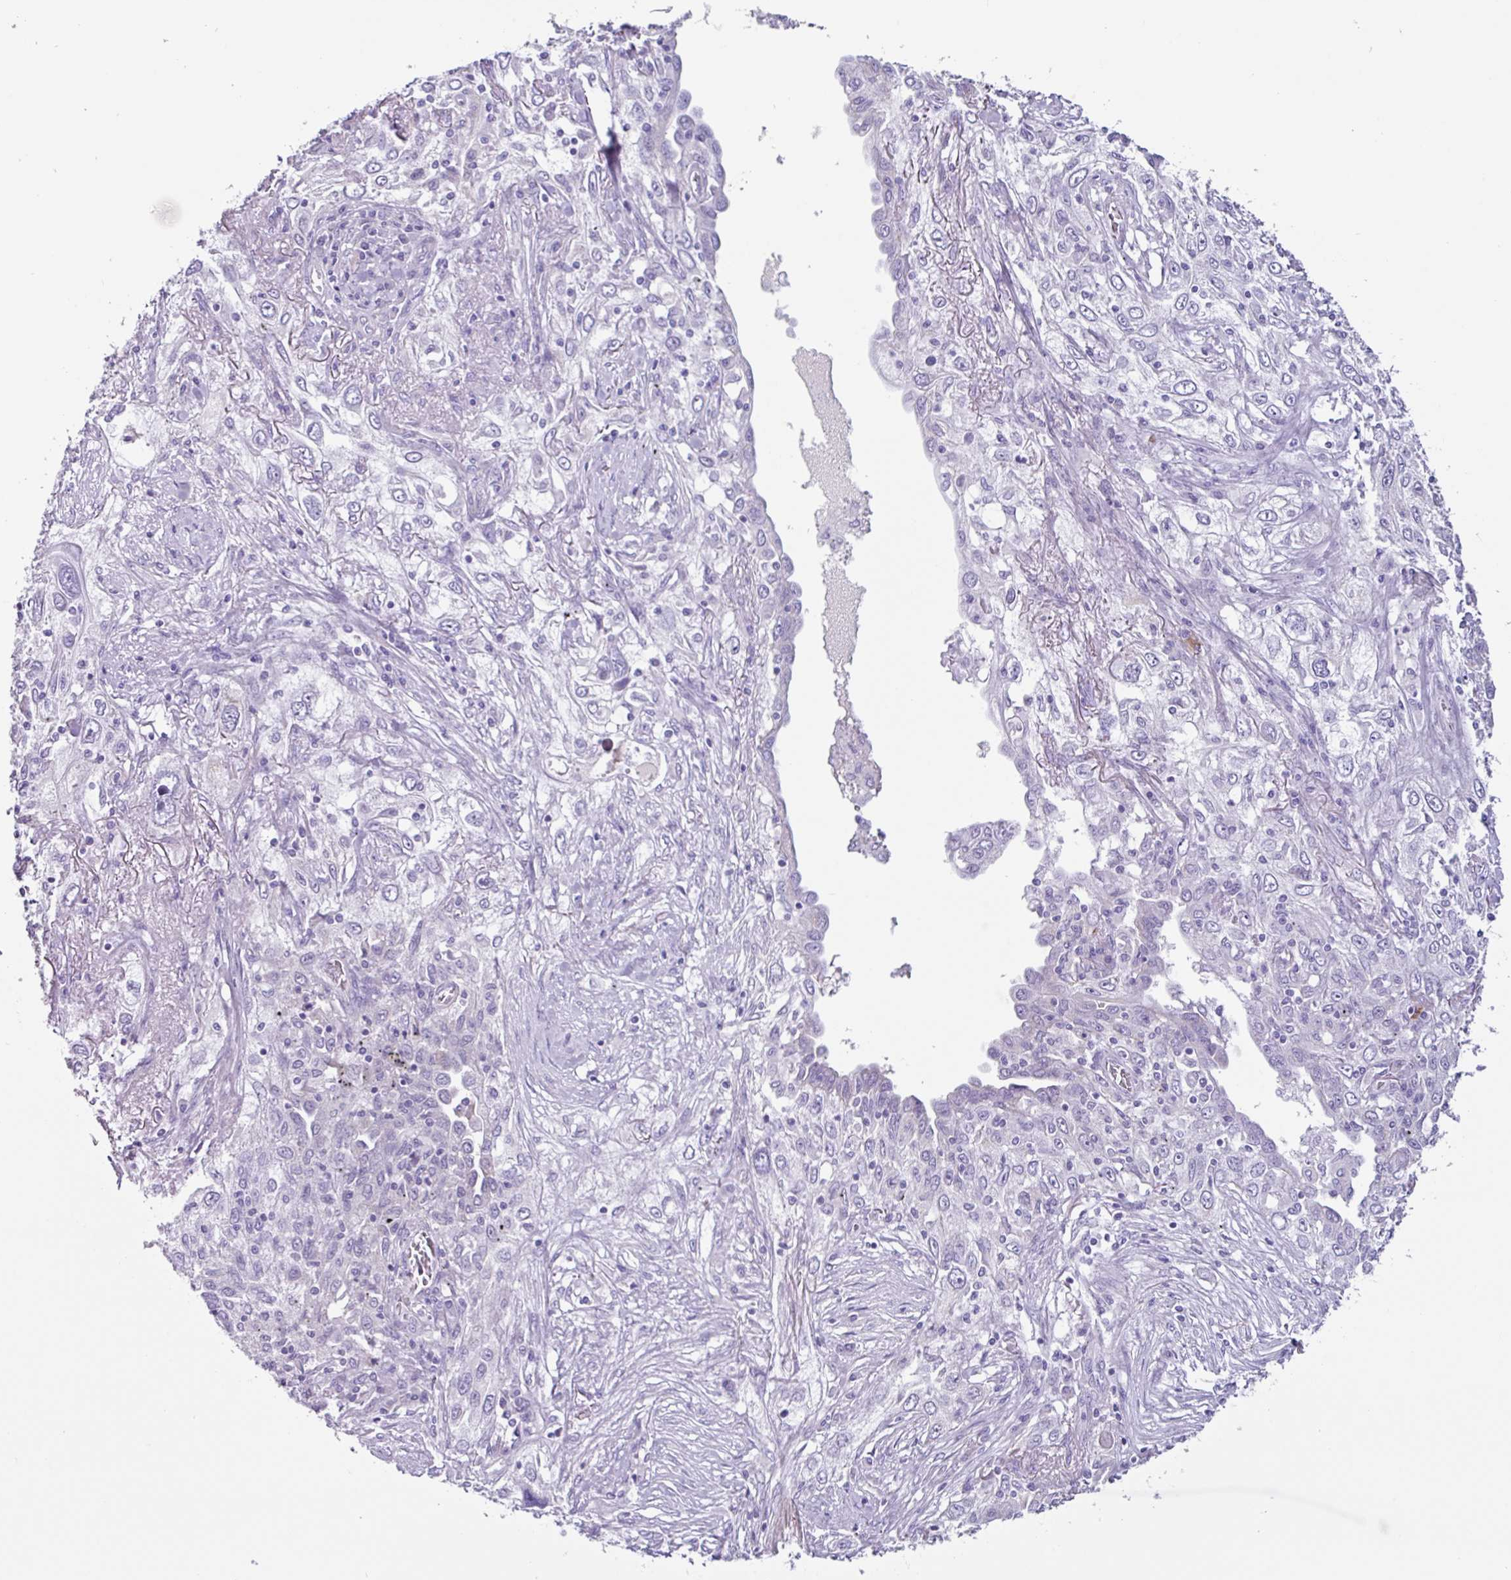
{"staining": {"intensity": "negative", "quantity": "none", "location": "none"}, "tissue": "lung cancer", "cell_type": "Tumor cells", "image_type": "cancer", "snomed": [{"axis": "morphology", "description": "Squamous cell carcinoma, NOS"}, {"axis": "topography", "description": "Lung"}], "caption": "The micrograph reveals no significant expression in tumor cells of lung cancer (squamous cell carcinoma).", "gene": "OTX1", "patient": {"sex": "female", "age": 69}}